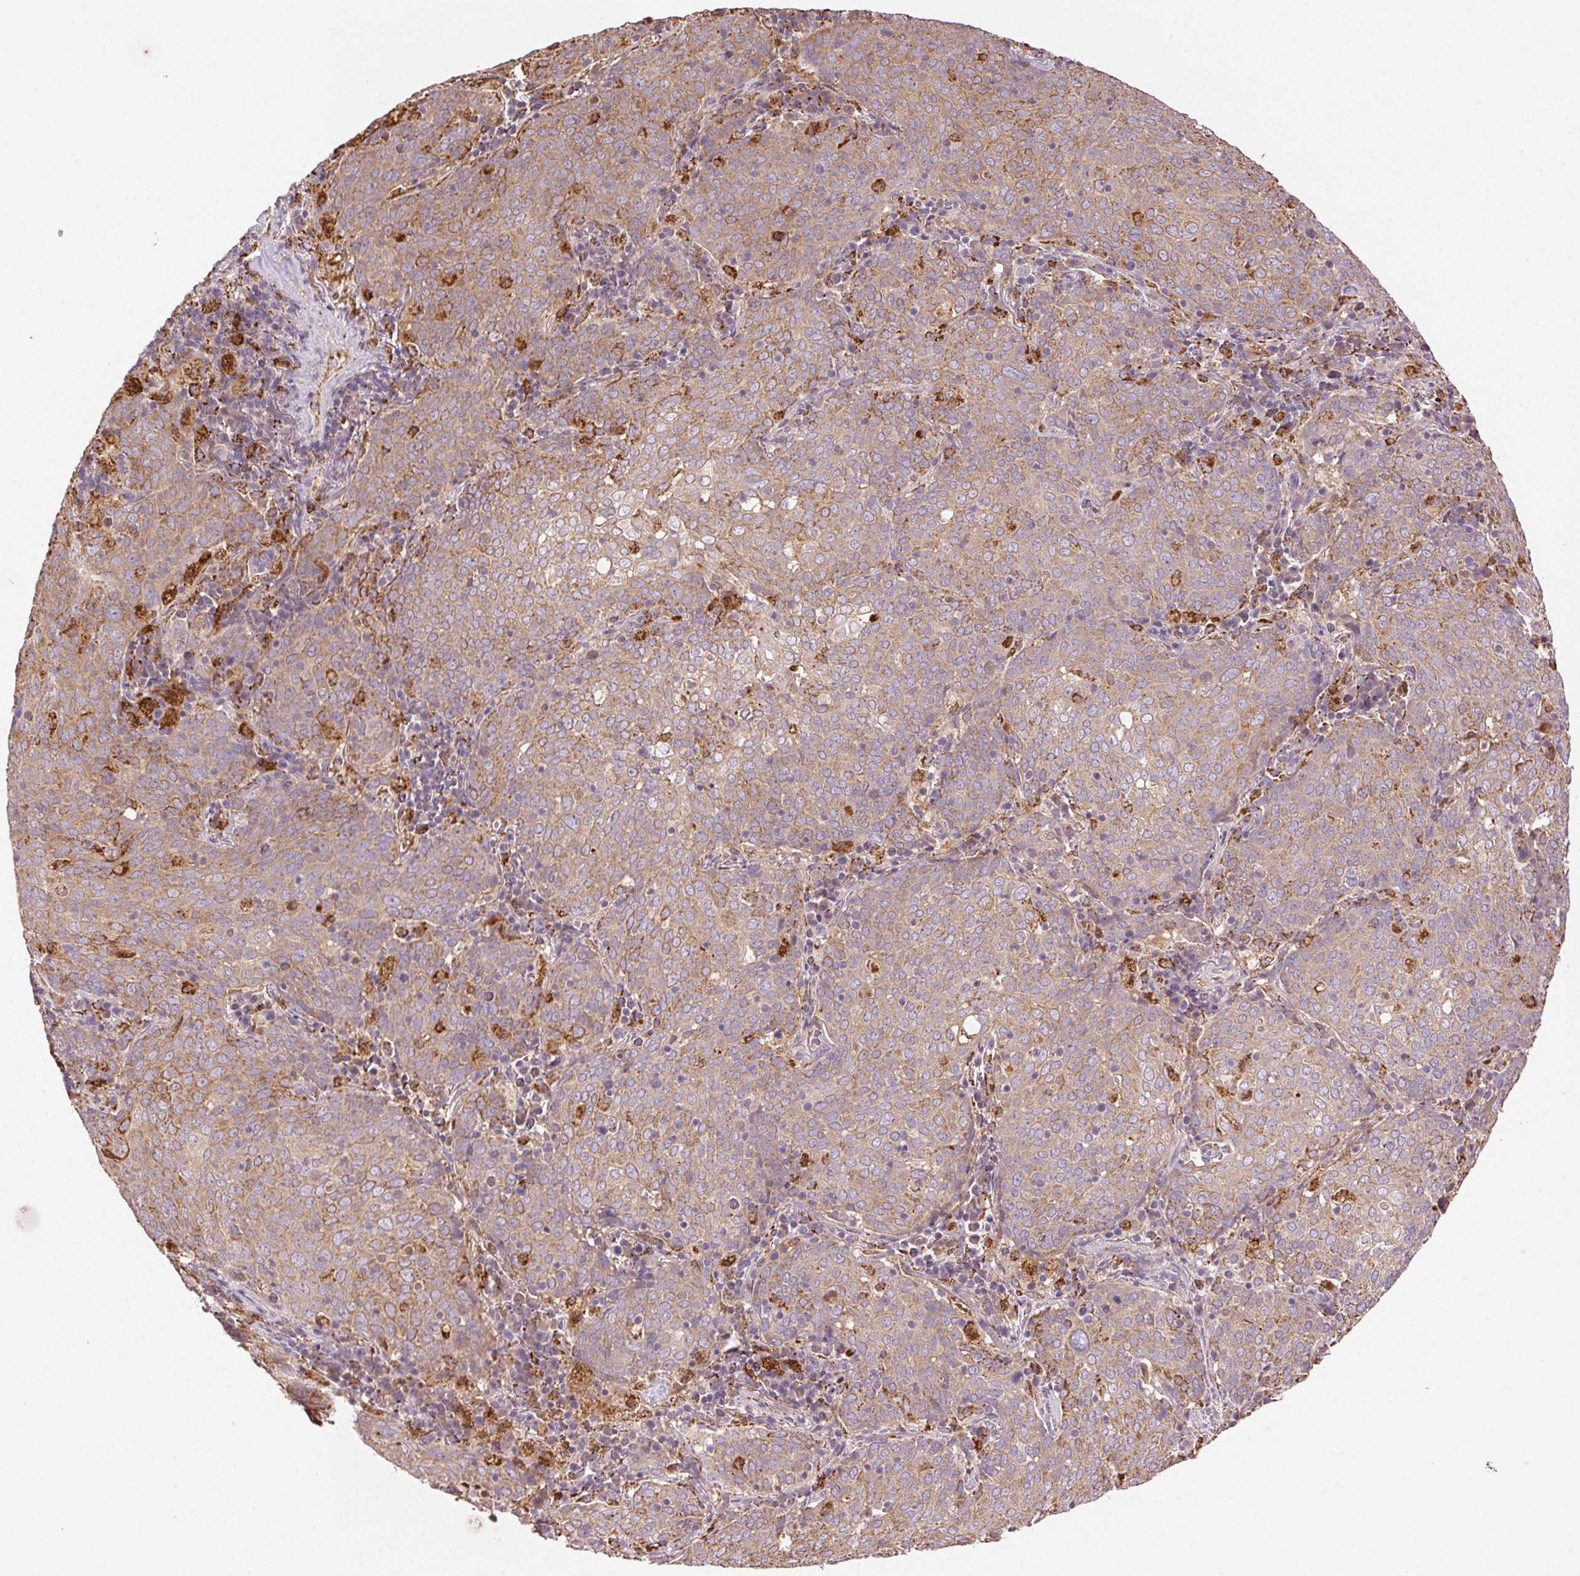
{"staining": {"intensity": "weak", "quantity": ">75%", "location": "cytoplasmic/membranous"}, "tissue": "lung cancer", "cell_type": "Tumor cells", "image_type": "cancer", "snomed": [{"axis": "morphology", "description": "Squamous cell carcinoma, NOS"}, {"axis": "topography", "description": "Lung"}], "caption": "Squamous cell carcinoma (lung) stained with a brown dye exhibits weak cytoplasmic/membranous positive positivity in approximately >75% of tumor cells.", "gene": "FNBP1L", "patient": {"sex": "male", "age": 82}}